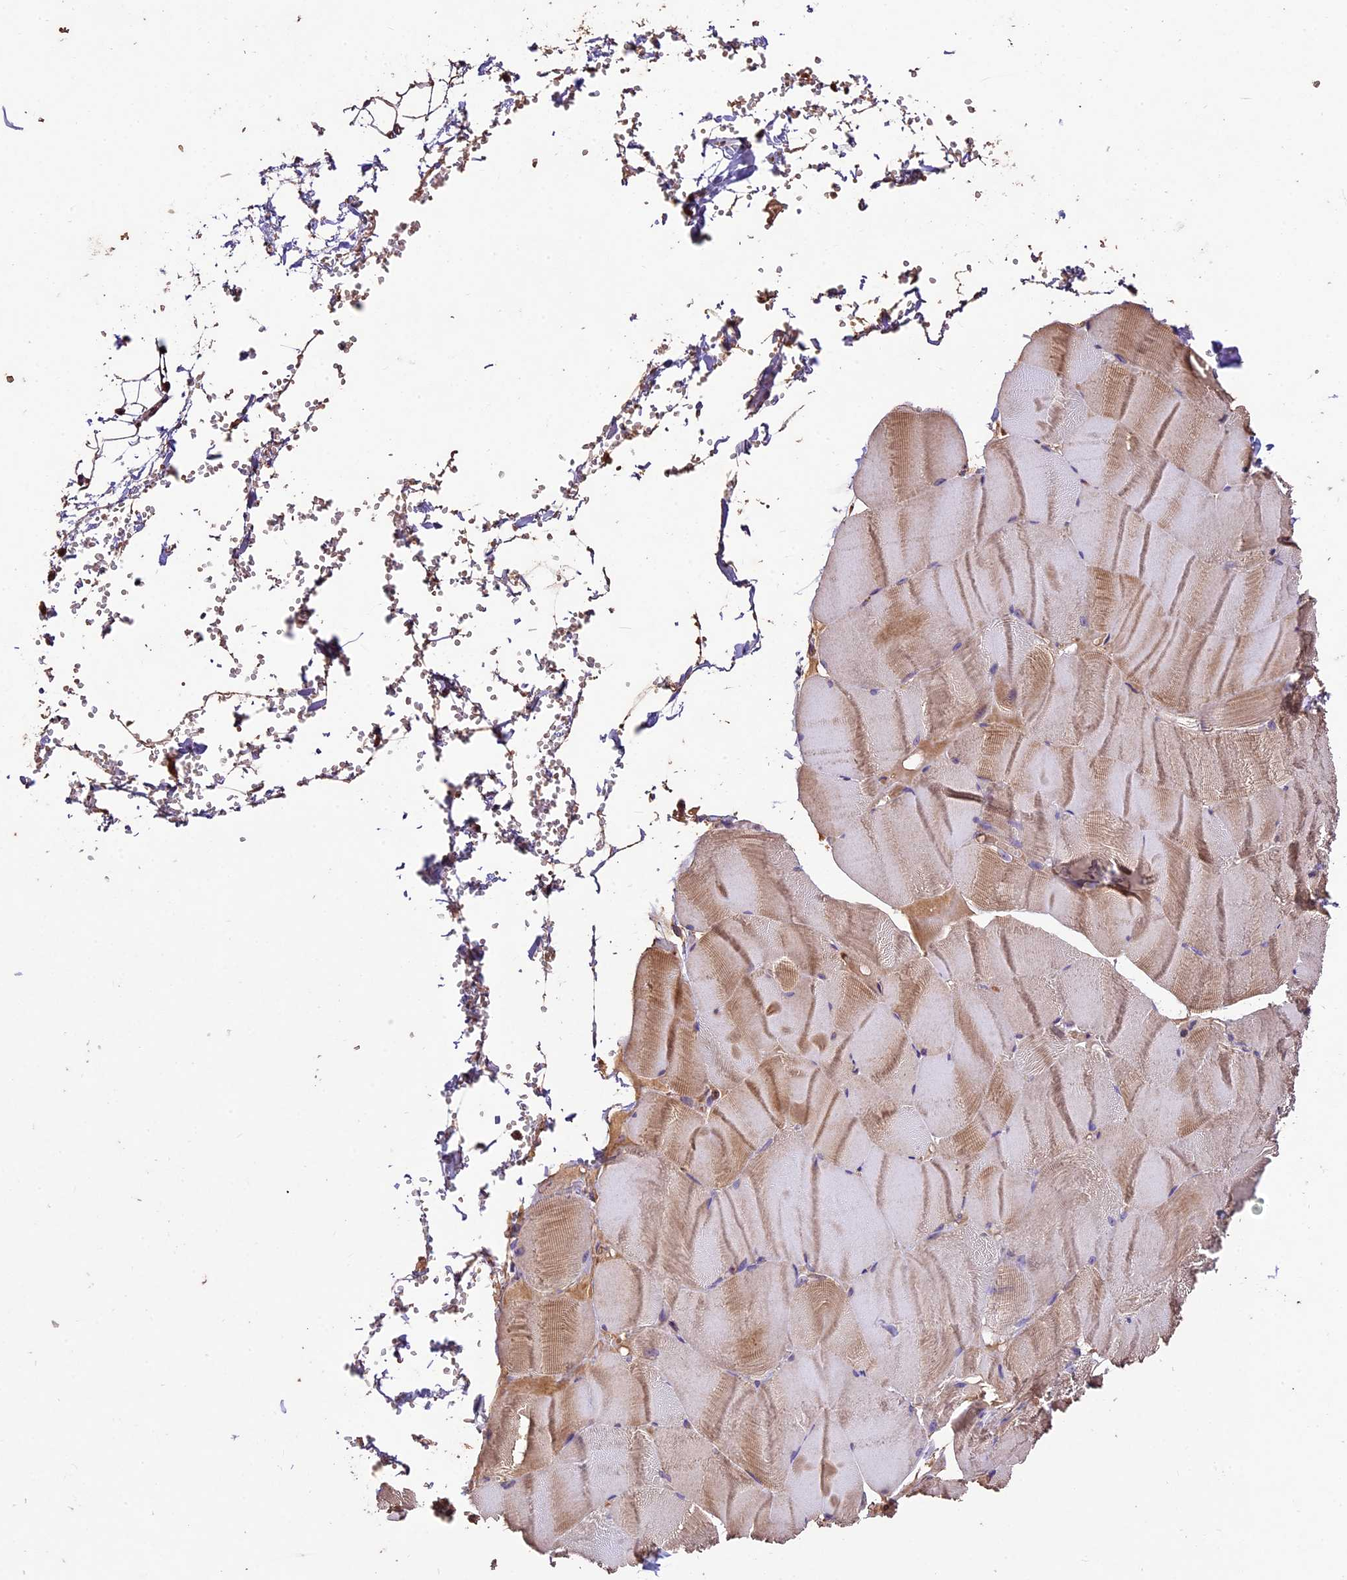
{"staining": {"intensity": "moderate", "quantity": "25%-75%", "location": "cytoplasmic/membranous"}, "tissue": "skeletal muscle", "cell_type": "Myocytes", "image_type": "normal", "snomed": [{"axis": "morphology", "description": "Normal tissue, NOS"}, {"axis": "morphology", "description": "Basal cell carcinoma"}, {"axis": "topography", "description": "Skeletal muscle"}], "caption": "The image demonstrates a brown stain indicating the presence of a protein in the cytoplasmic/membranous of myocytes in skeletal muscle.", "gene": "CRLF1", "patient": {"sex": "female", "age": 64}}